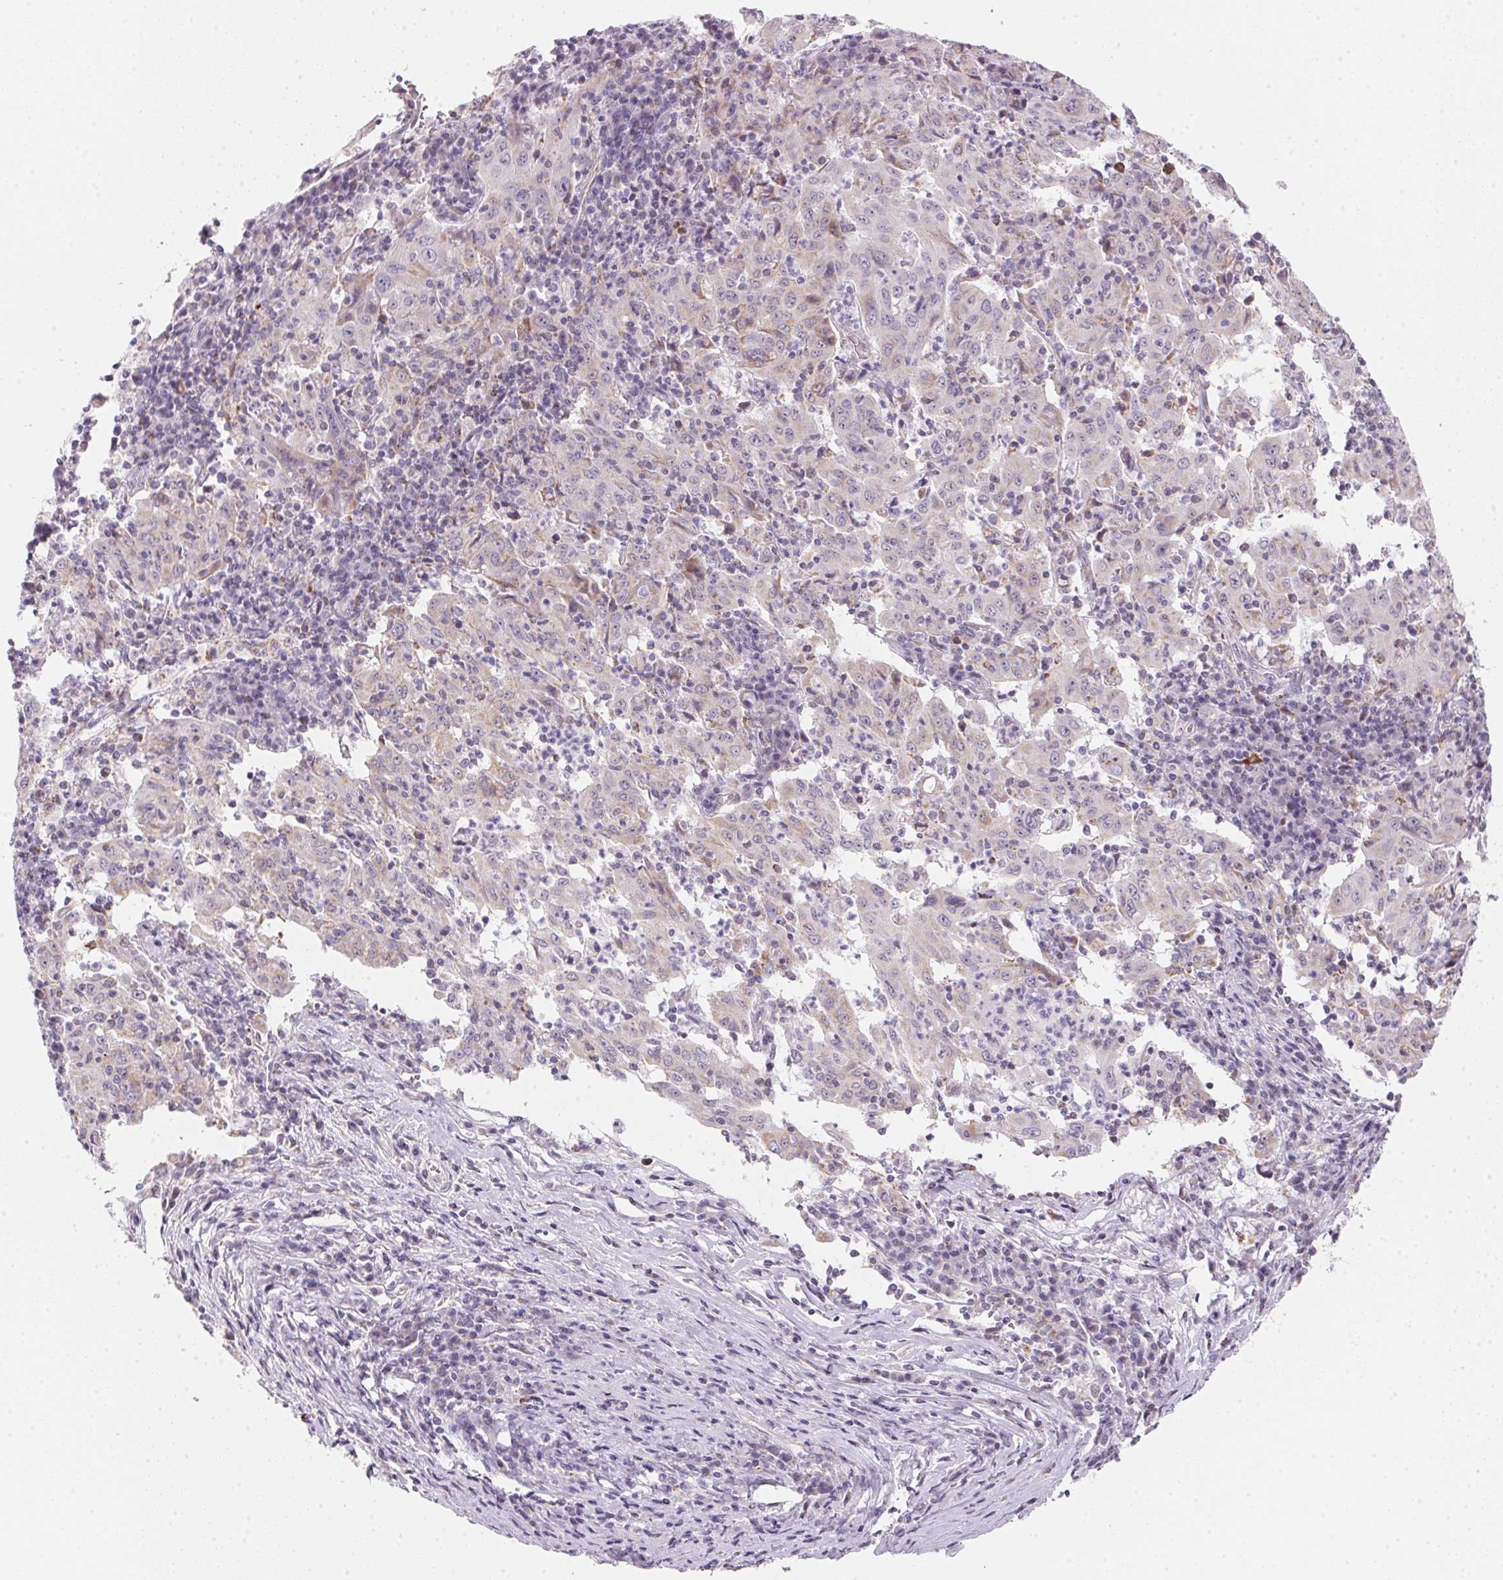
{"staining": {"intensity": "weak", "quantity": "<25%", "location": "cytoplasmic/membranous"}, "tissue": "pancreatic cancer", "cell_type": "Tumor cells", "image_type": "cancer", "snomed": [{"axis": "morphology", "description": "Adenocarcinoma, NOS"}, {"axis": "topography", "description": "Pancreas"}], "caption": "This is a micrograph of immunohistochemistry staining of pancreatic cancer, which shows no expression in tumor cells.", "gene": "GIPC2", "patient": {"sex": "male", "age": 63}}